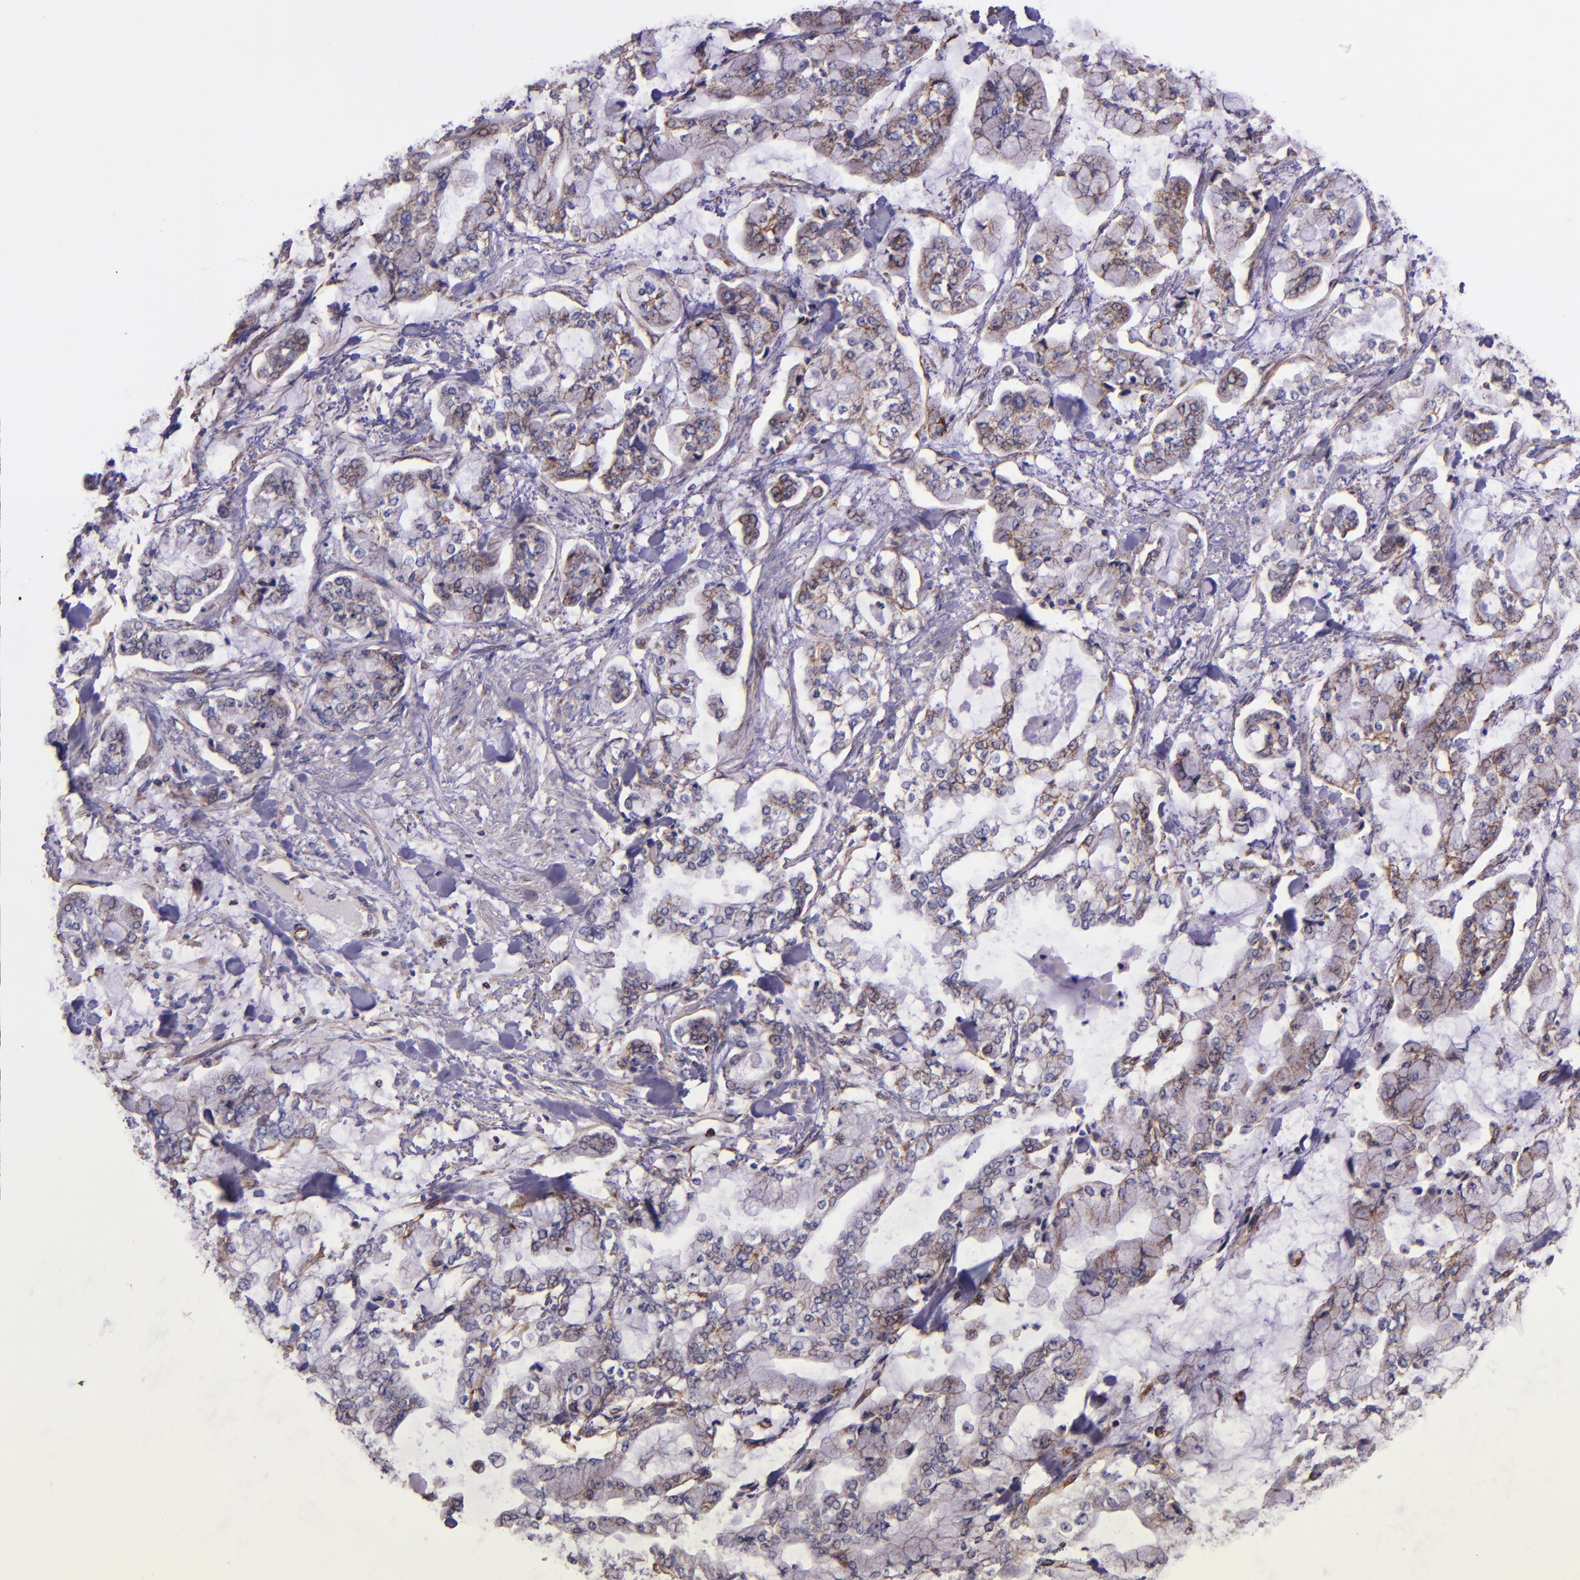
{"staining": {"intensity": "moderate", "quantity": "25%-75%", "location": "cytoplasmic/membranous"}, "tissue": "stomach cancer", "cell_type": "Tumor cells", "image_type": "cancer", "snomed": [{"axis": "morphology", "description": "Normal tissue, NOS"}, {"axis": "morphology", "description": "Adenocarcinoma, NOS"}, {"axis": "topography", "description": "Stomach, upper"}, {"axis": "topography", "description": "Stomach"}], "caption": "Moderate cytoplasmic/membranous staining for a protein is seen in about 25%-75% of tumor cells of stomach adenocarcinoma using immunohistochemistry.", "gene": "IDH3G", "patient": {"sex": "male", "age": 76}}